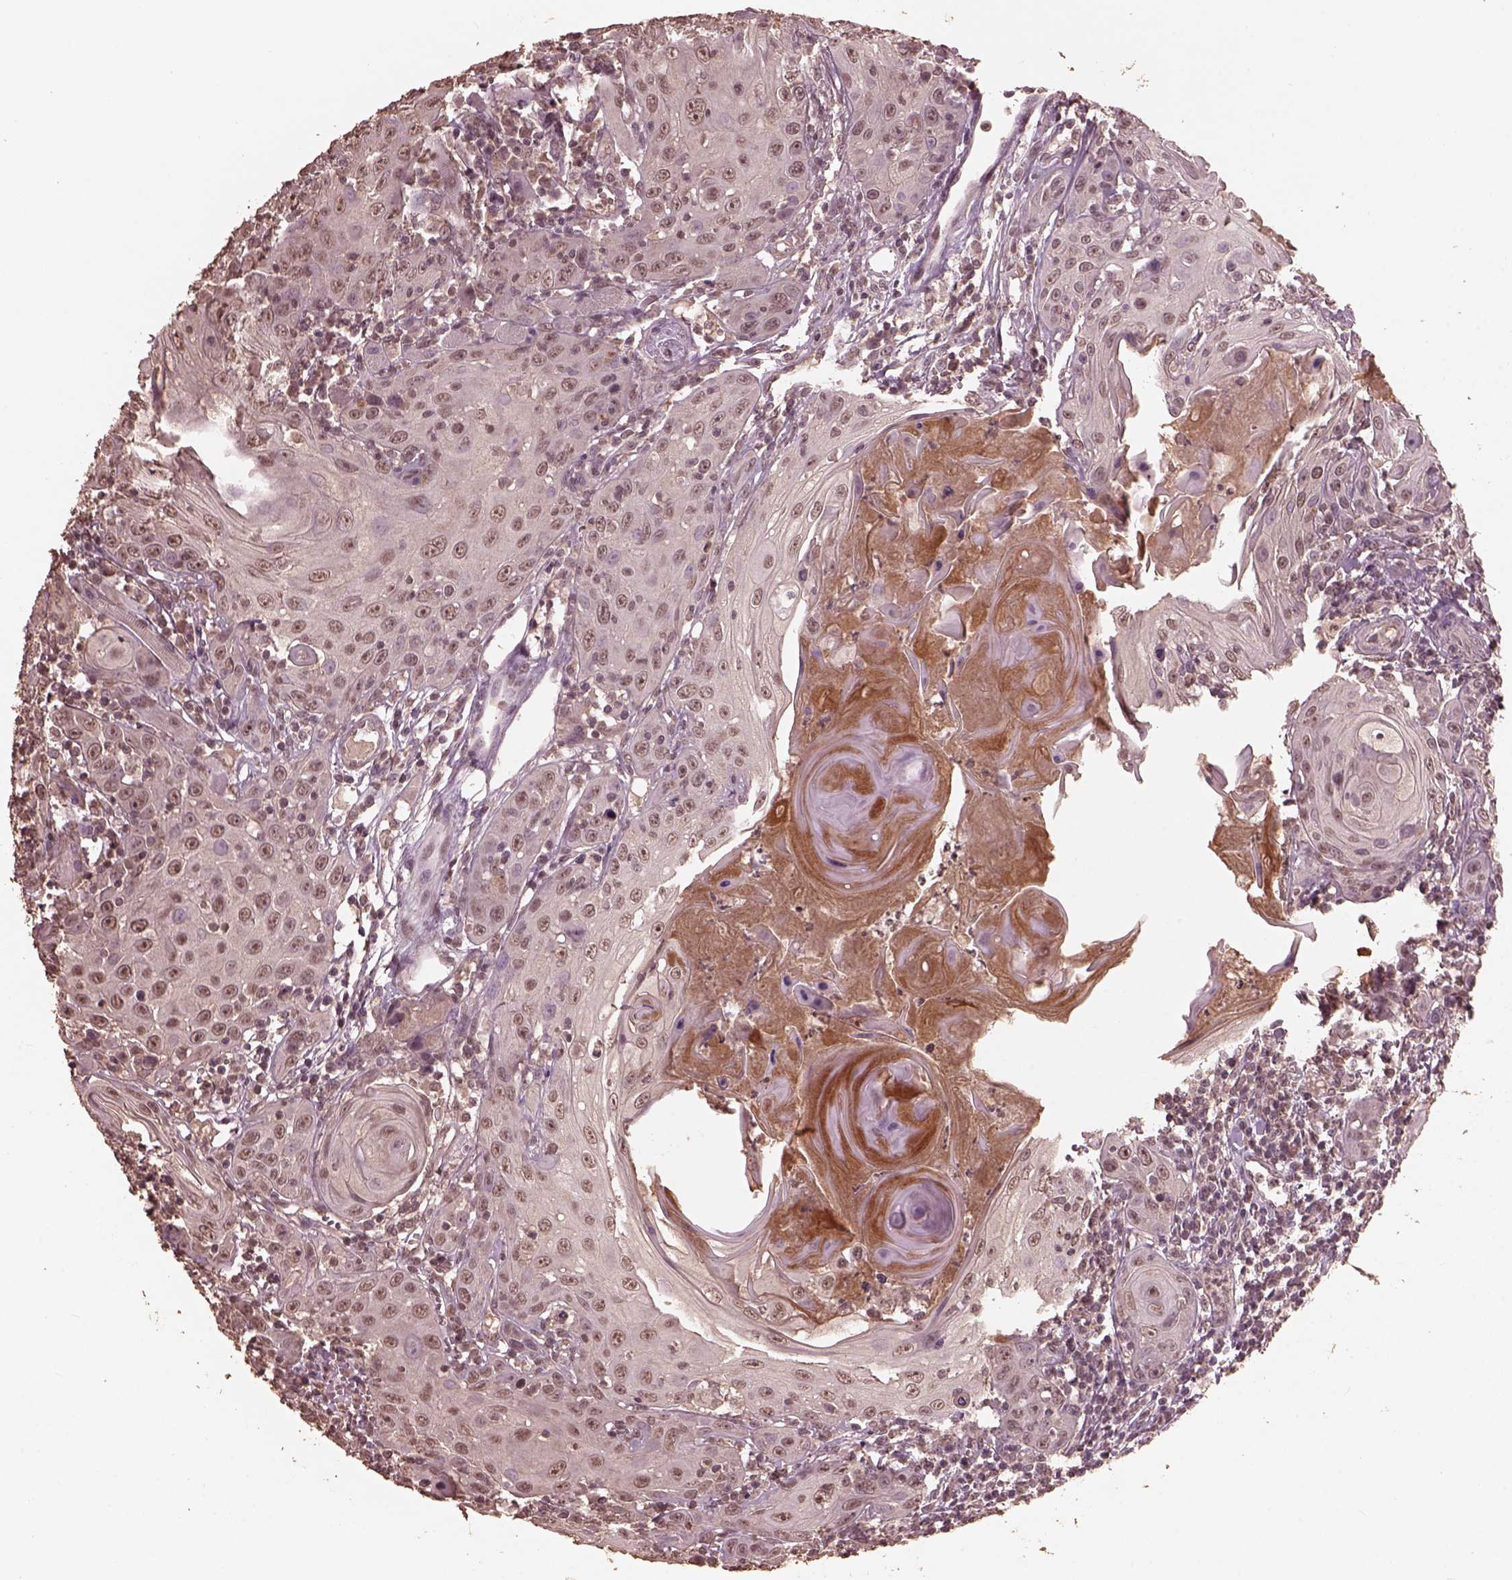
{"staining": {"intensity": "weak", "quantity": "25%-75%", "location": "nuclear"}, "tissue": "head and neck cancer", "cell_type": "Tumor cells", "image_type": "cancer", "snomed": [{"axis": "morphology", "description": "Squamous cell carcinoma, NOS"}, {"axis": "topography", "description": "Head-Neck"}], "caption": "Weak nuclear expression for a protein is present in about 25%-75% of tumor cells of squamous cell carcinoma (head and neck) using immunohistochemistry.", "gene": "CPT1C", "patient": {"sex": "female", "age": 80}}